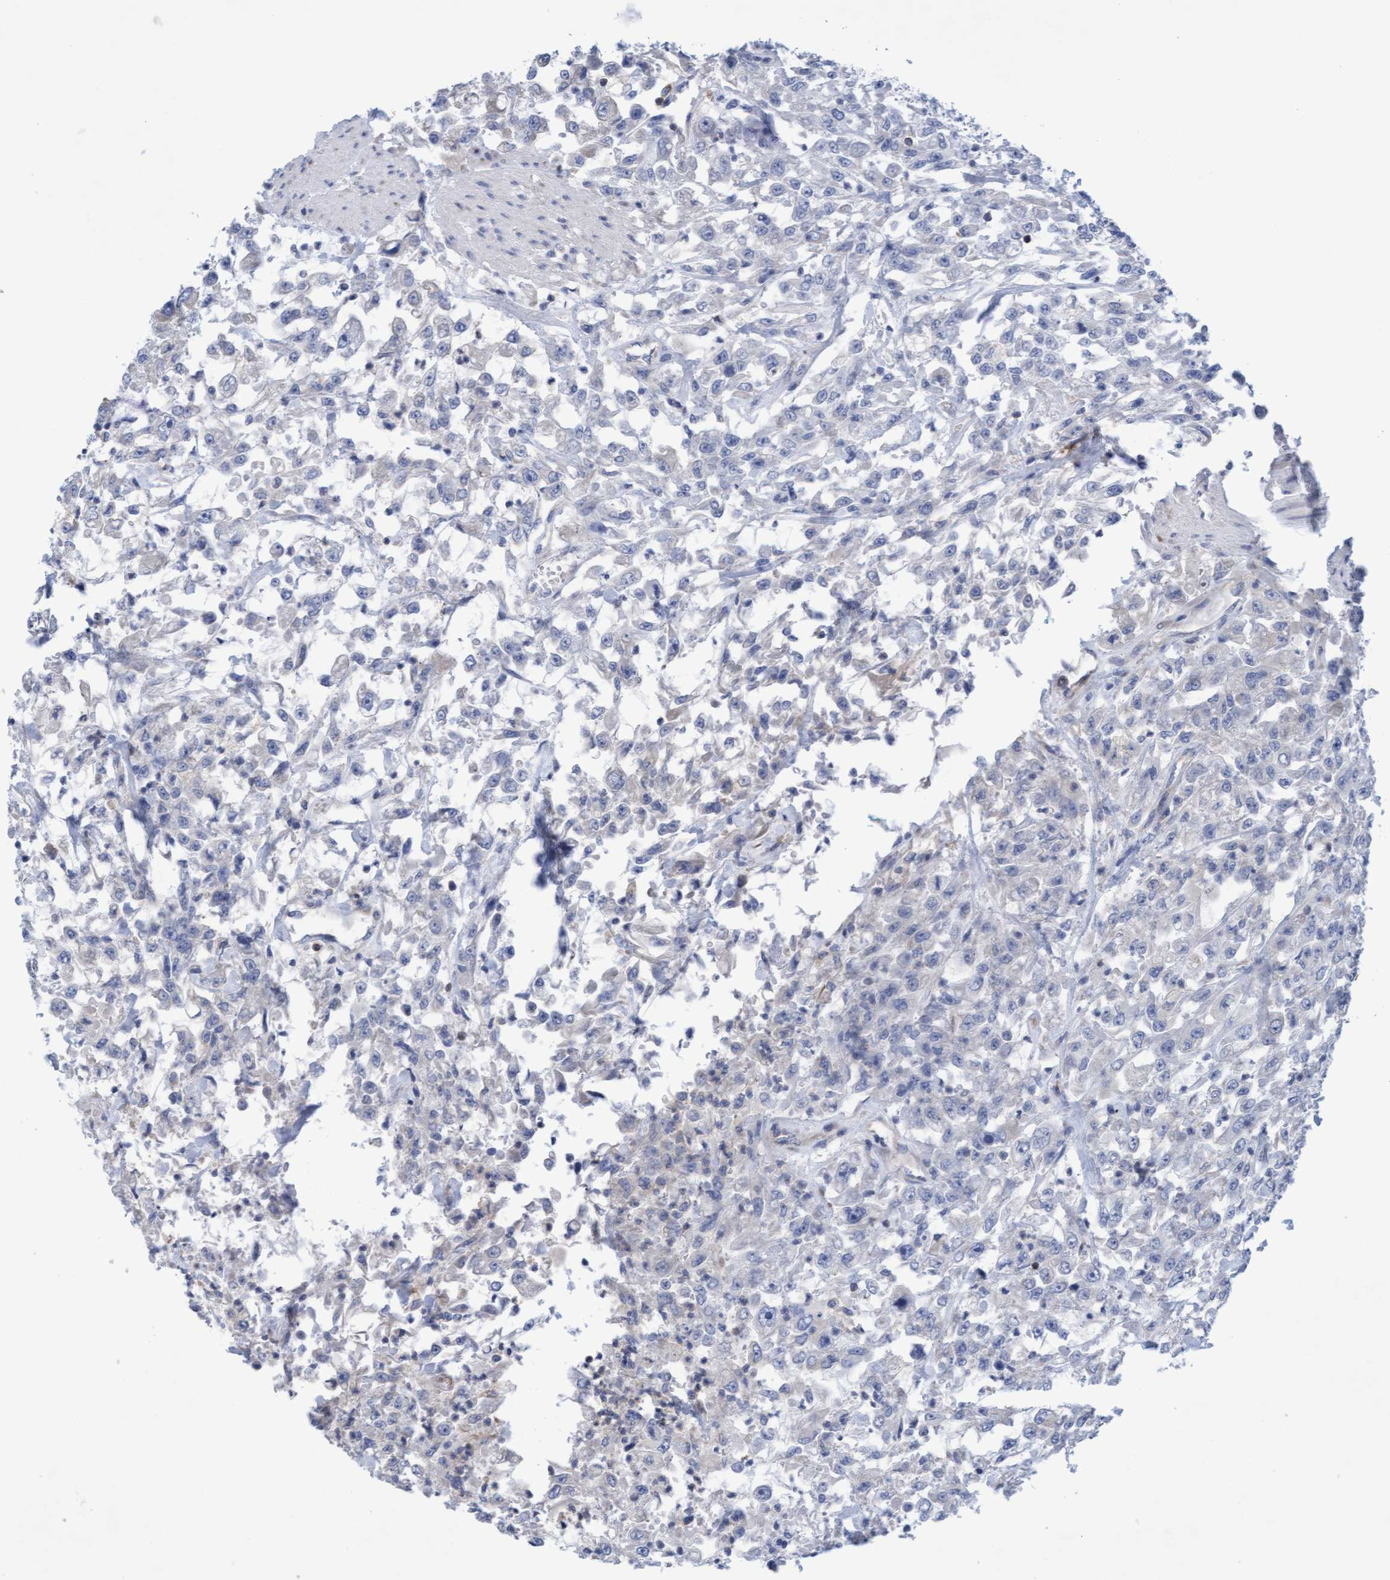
{"staining": {"intensity": "negative", "quantity": "none", "location": "none"}, "tissue": "urothelial cancer", "cell_type": "Tumor cells", "image_type": "cancer", "snomed": [{"axis": "morphology", "description": "Urothelial carcinoma, High grade"}, {"axis": "topography", "description": "Urinary bladder"}], "caption": "Immunohistochemistry (IHC) photomicrograph of urothelial cancer stained for a protein (brown), which reveals no expression in tumor cells.", "gene": "SLC28A3", "patient": {"sex": "male", "age": 46}}